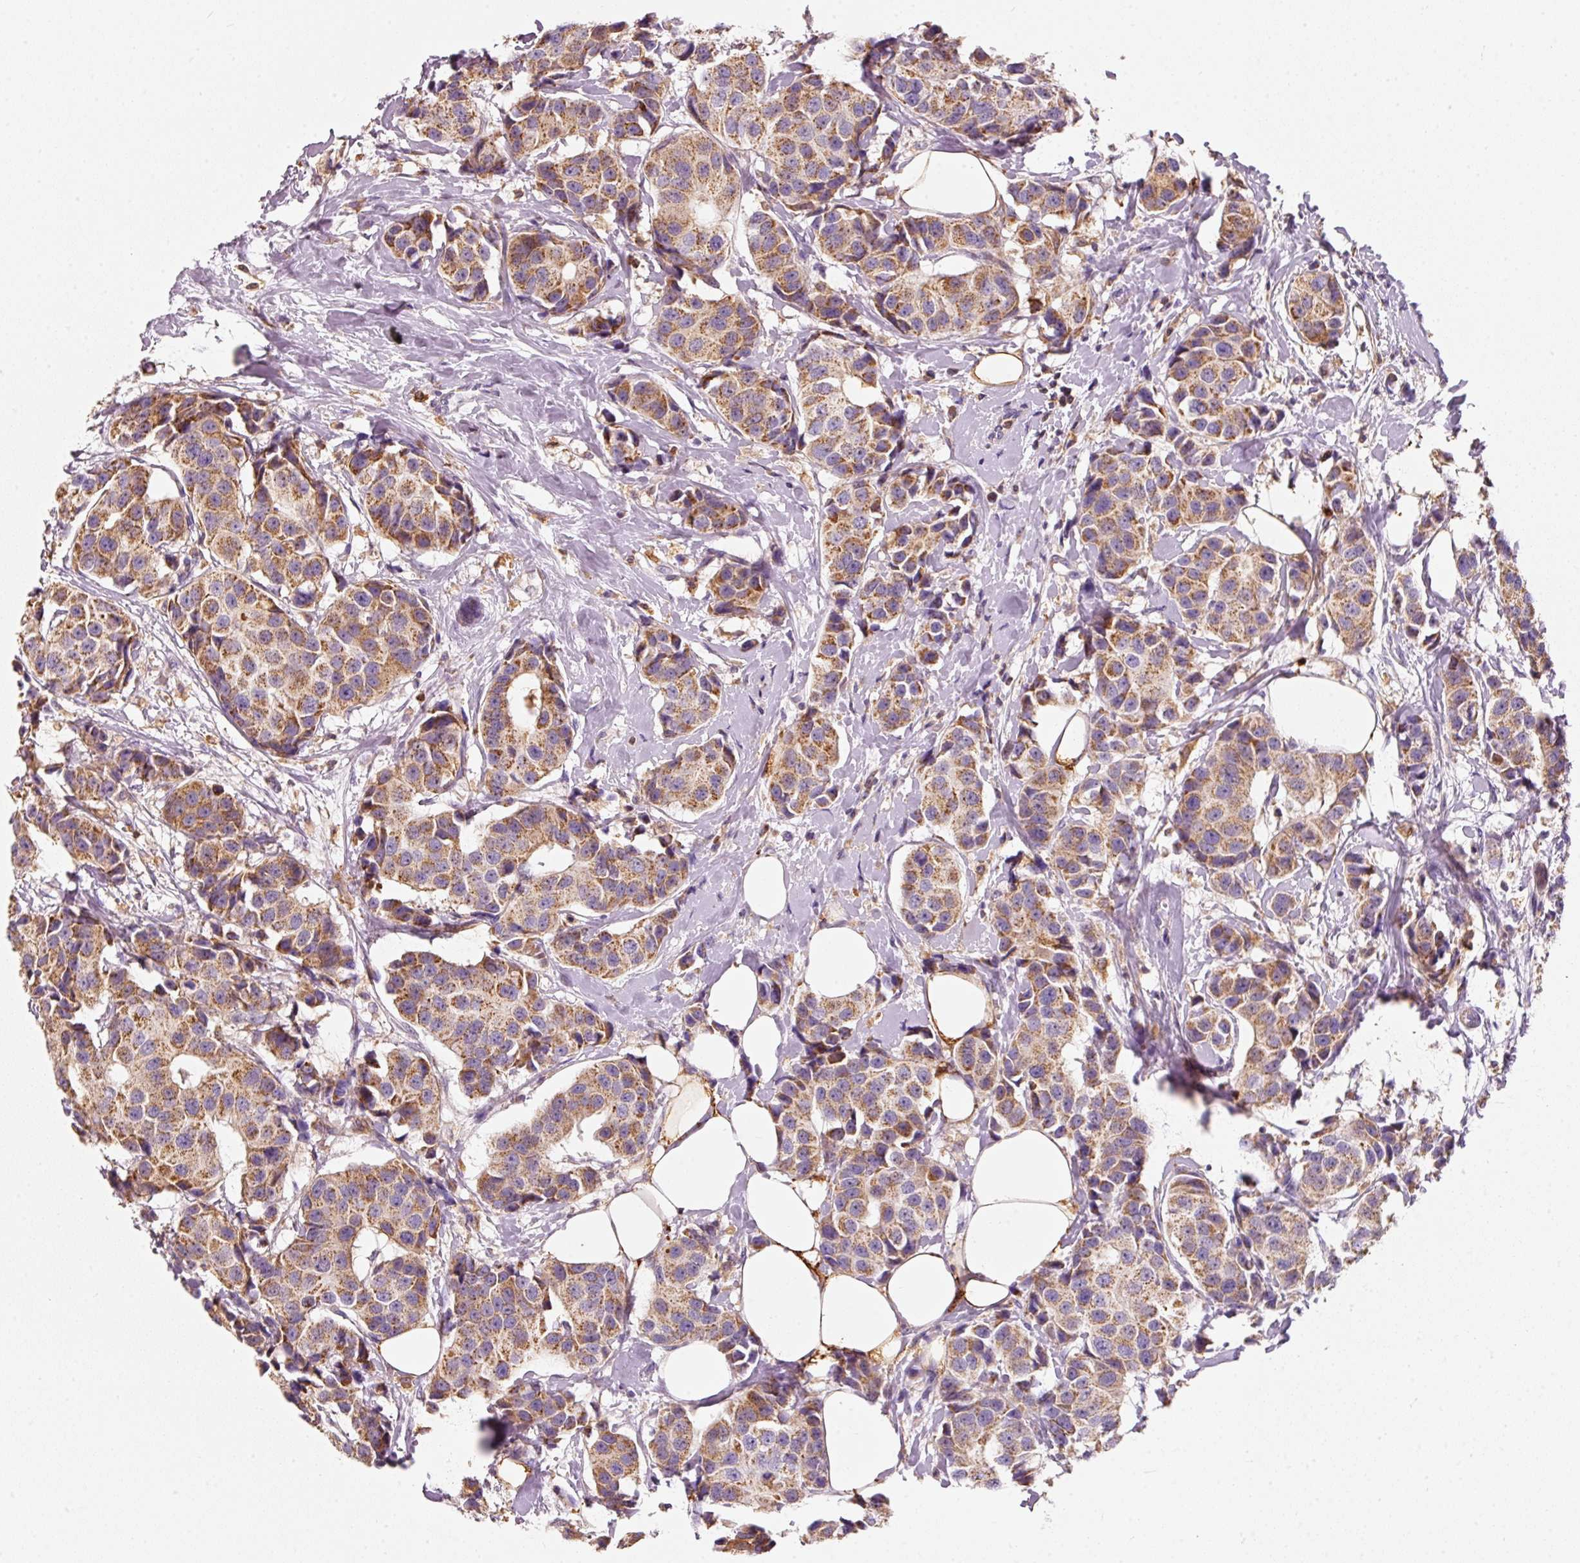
{"staining": {"intensity": "moderate", "quantity": ">75%", "location": "cytoplasmic/membranous"}, "tissue": "breast cancer", "cell_type": "Tumor cells", "image_type": "cancer", "snomed": [{"axis": "morphology", "description": "Normal tissue, NOS"}, {"axis": "morphology", "description": "Duct carcinoma"}, {"axis": "topography", "description": "Breast"}], "caption": "High-power microscopy captured an immunohistochemistry (IHC) histopathology image of infiltrating ductal carcinoma (breast), revealing moderate cytoplasmic/membranous expression in about >75% of tumor cells.", "gene": "IQGAP2", "patient": {"sex": "female", "age": 39}}